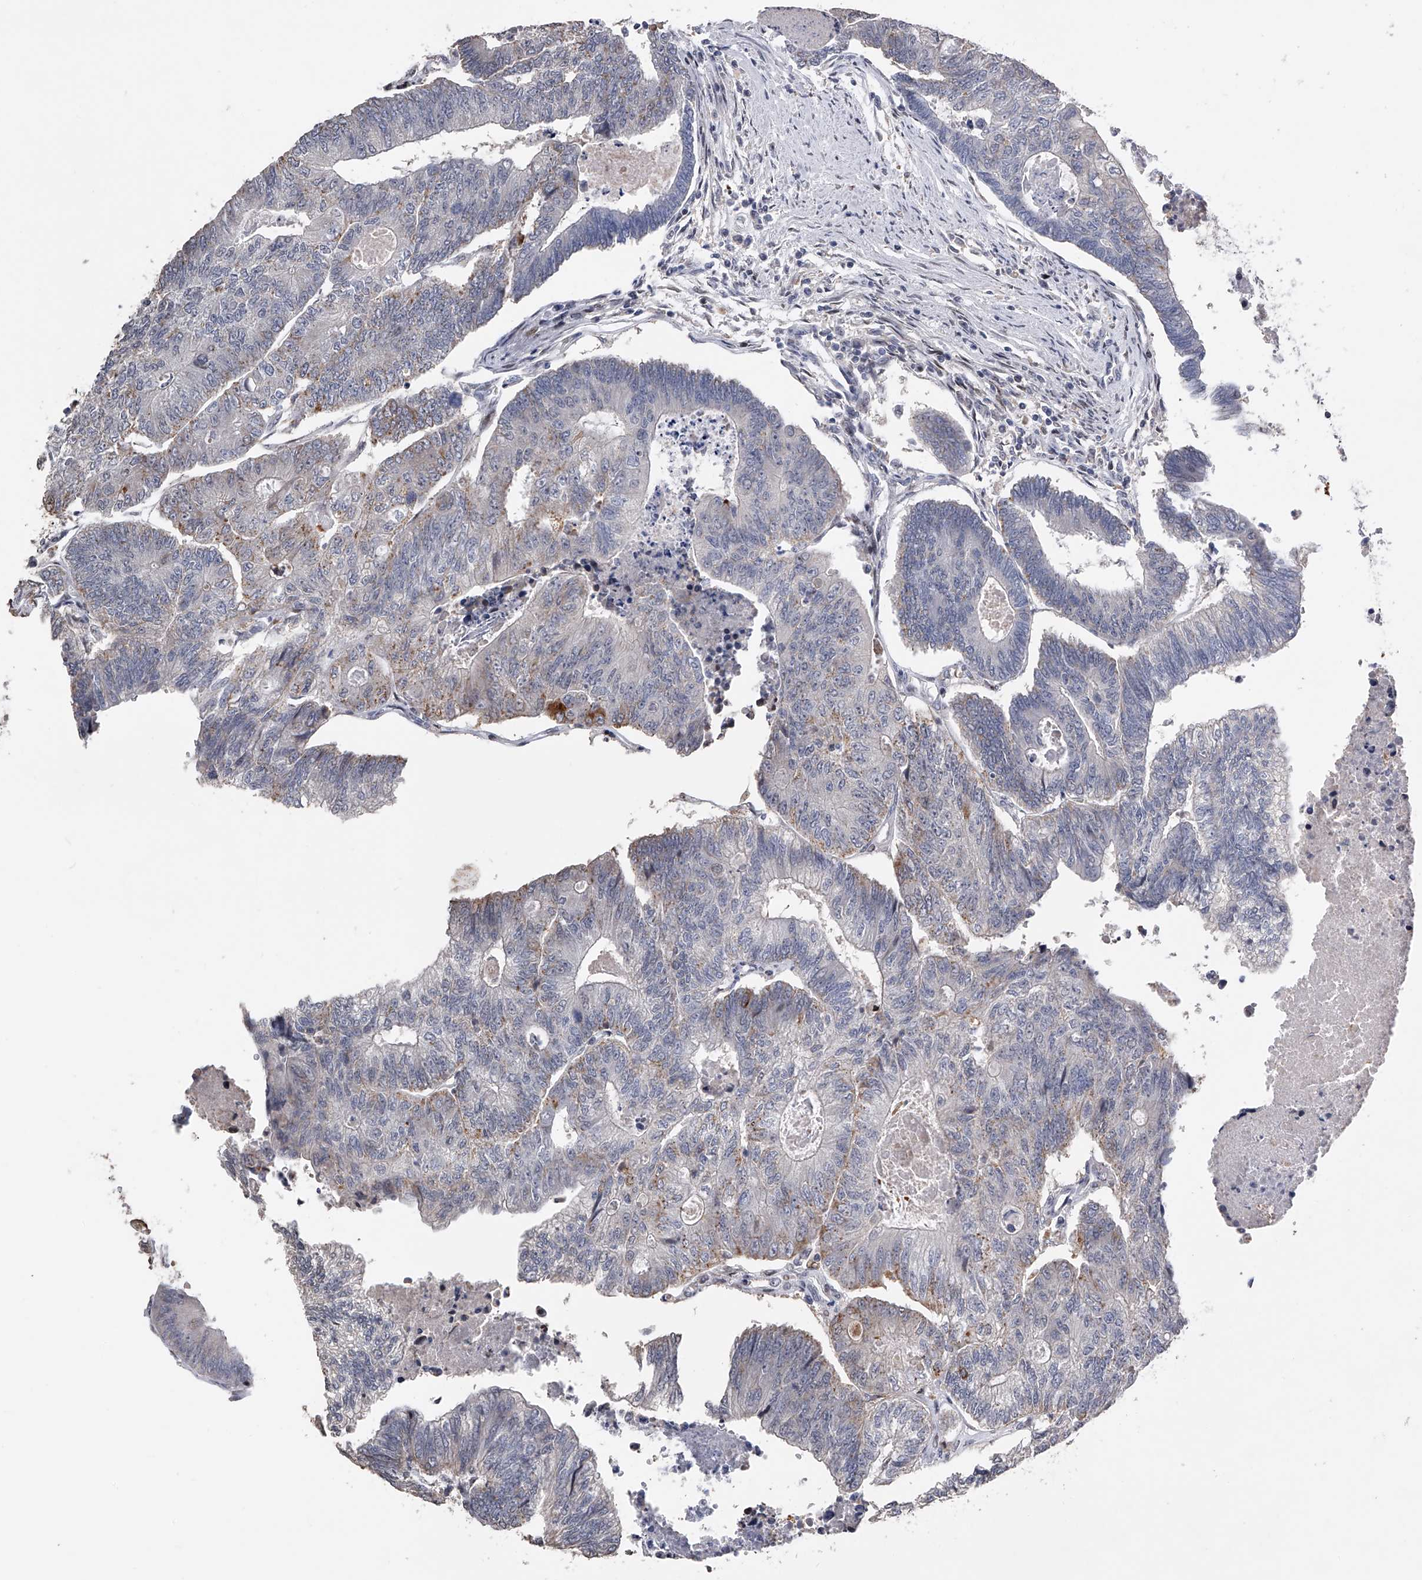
{"staining": {"intensity": "negative", "quantity": "none", "location": "none"}, "tissue": "colorectal cancer", "cell_type": "Tumor cells", "image_type": "cancer", "snomed": [{"axis": "morphology", "description": "Adenocarcinoma, NOS"}, {"axis": "topography", "description": "Colon"}], "caption": "There is no significant staining in tumor cells of colorectal adenocarcinoma.", "gene": "RWDD2A", "patient": {"sex": "female", "age": 67}}